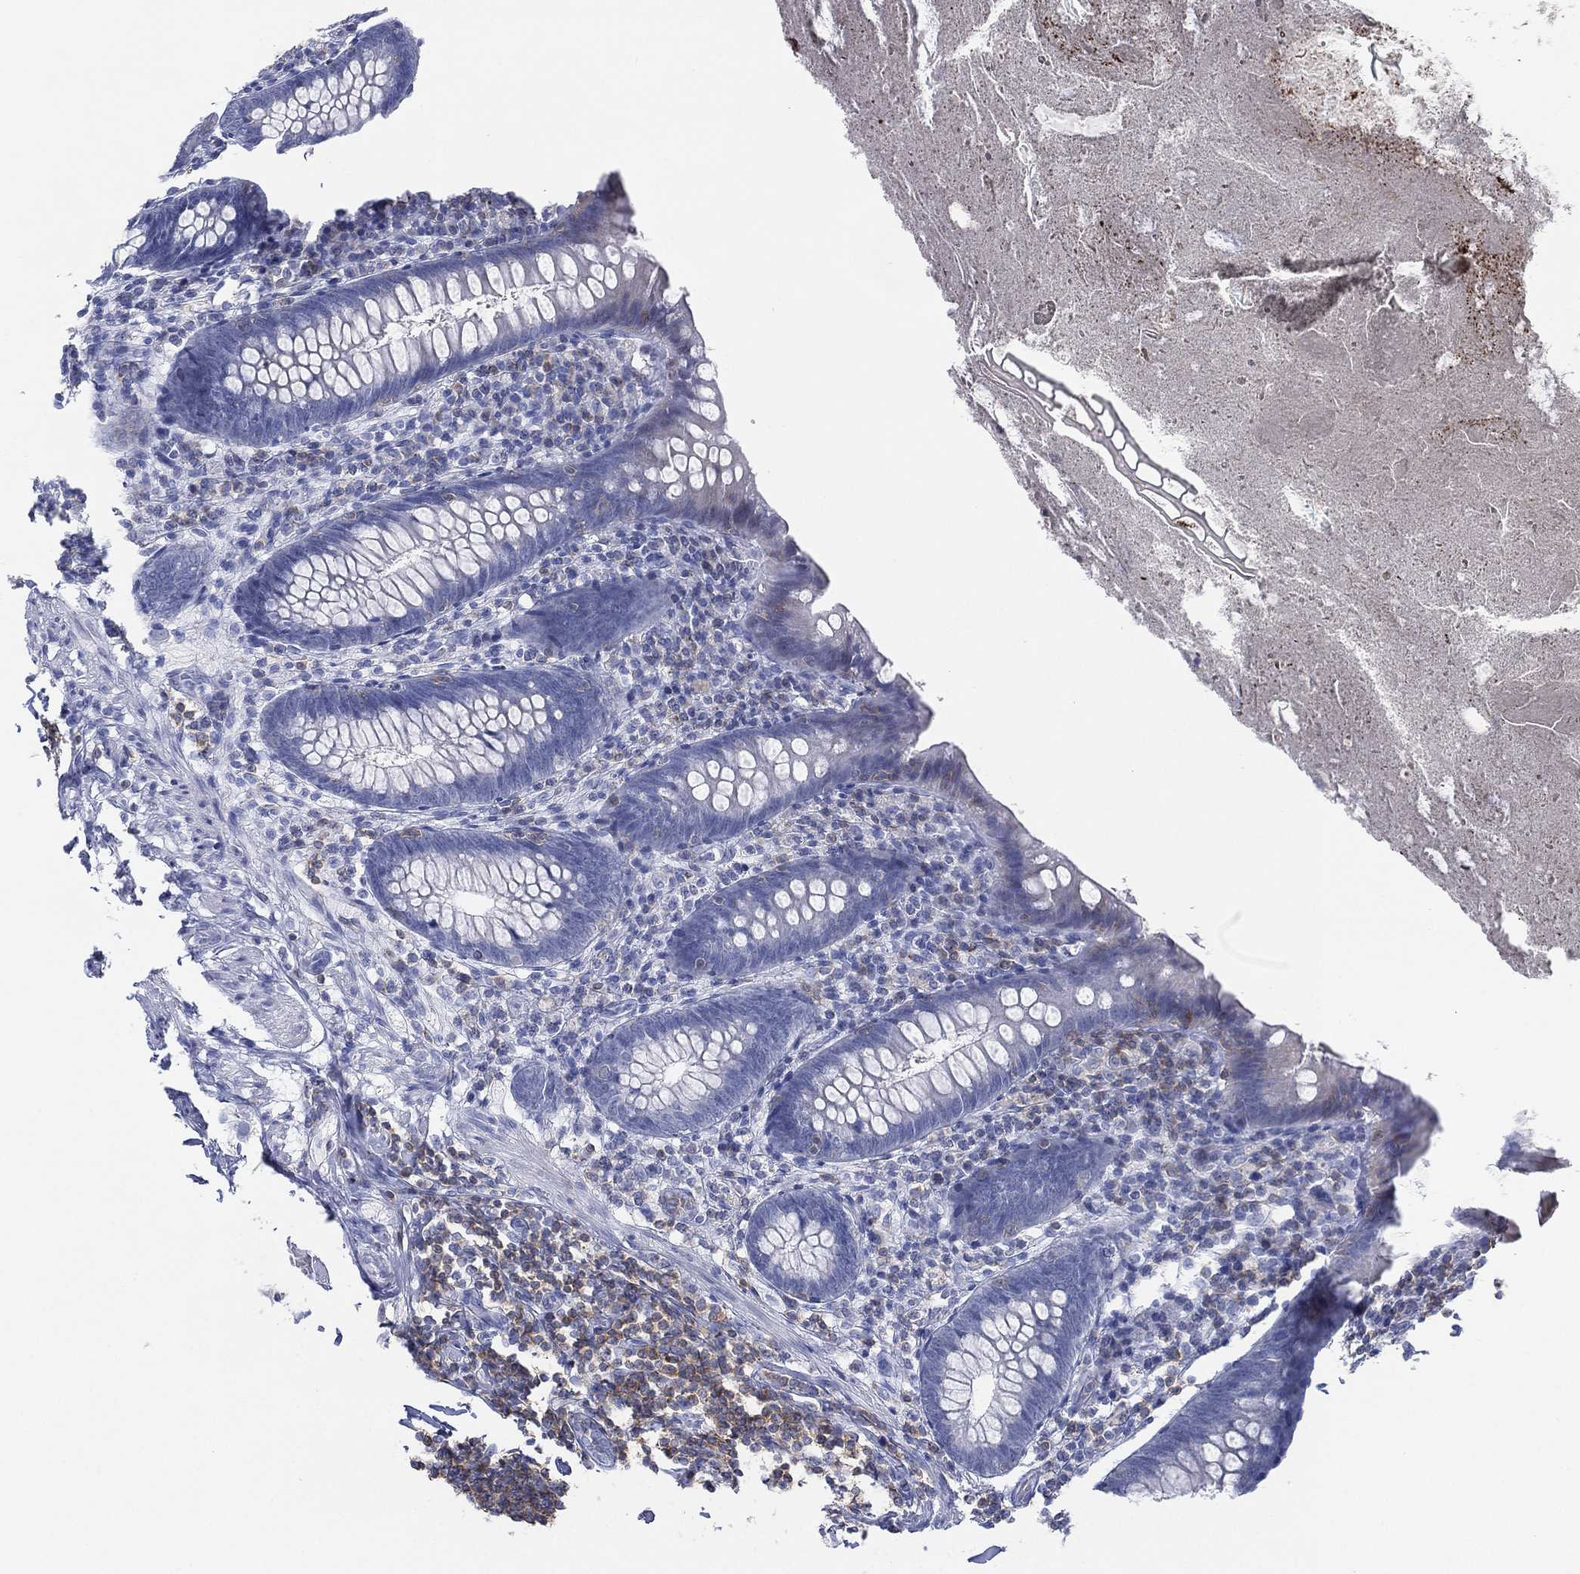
{"staining": {"intensity": "negative", "quantity": "none", "location": "none"}, "tissue": "appendix", "cell_type": "Glandular cells", "image_type": "normal", "snomed": [{"axis": "morphology", "description": "Normal tissue, NOS"}, {"axis": "topography", "description": "Appendix"}], "caption": "The immunohistochemistry (IHC) histopathology image has no significant positivity in glandular cells of appendix.", "gene": "SEPTIN1", "patient": {"sex": "male", "age": 47}}